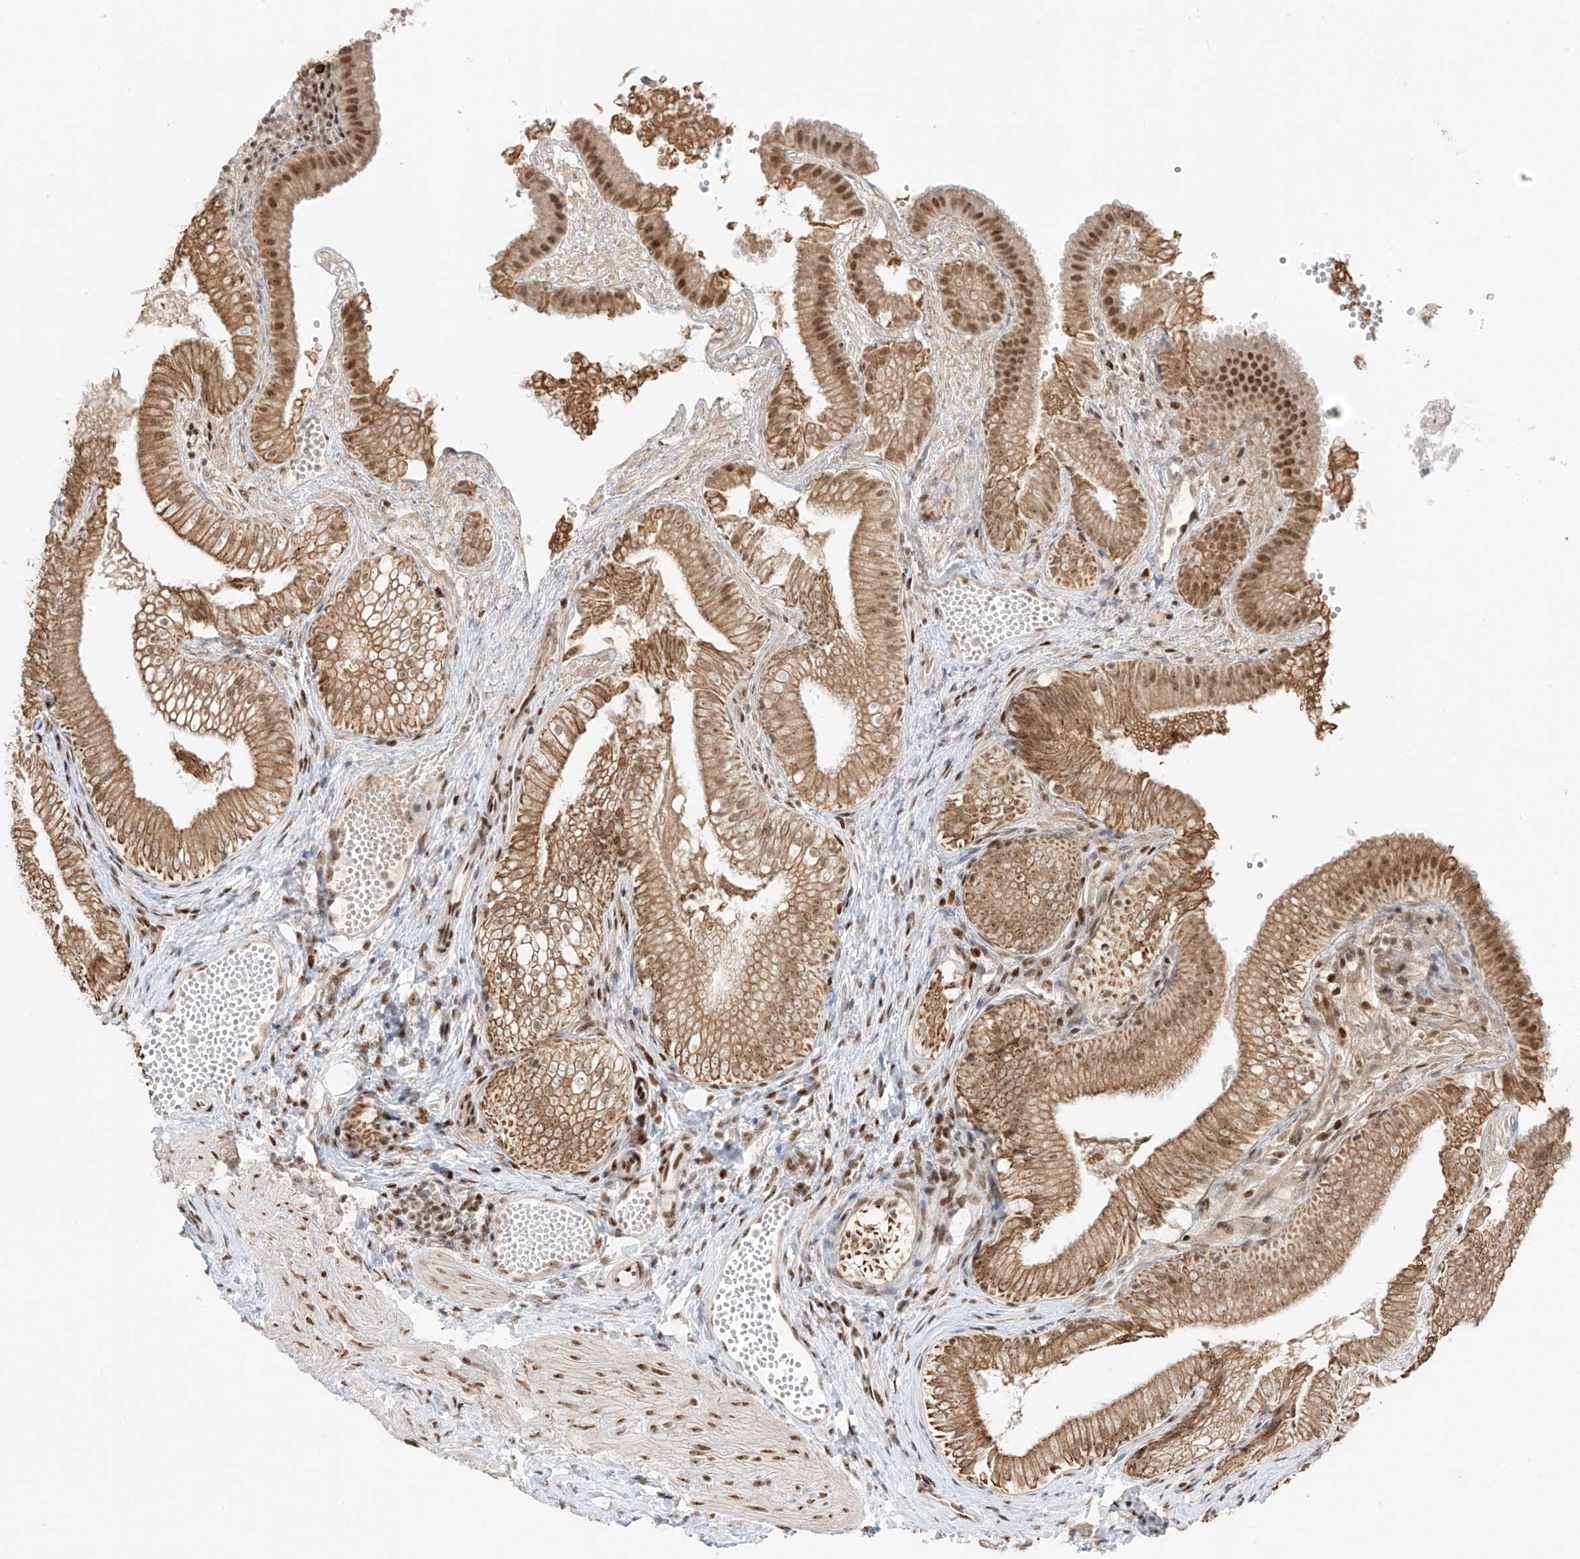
{"staining": {"intensity": "moderate", "quantity": ">75%", "location": "cytoplasmic/membranous,nuclear"}, "tissue": "gallbladder", "cell_type": "Glandular cells", "image_type": "normal", "snomed": [{"axis": "morphology", "description": "Normal tissue, NOS"}, {"axis": "topography", "description": "Gallbladder"}], "caption": "This image demonstrates immunohistochemistry staining of unremarkable human gallbladder, with medium moderate cytoplasmic/membranous,nuclear staining in about >75% of glandular cells.", "gene": "ZNF512", "patient": {"sex": "female", "age": 30}}